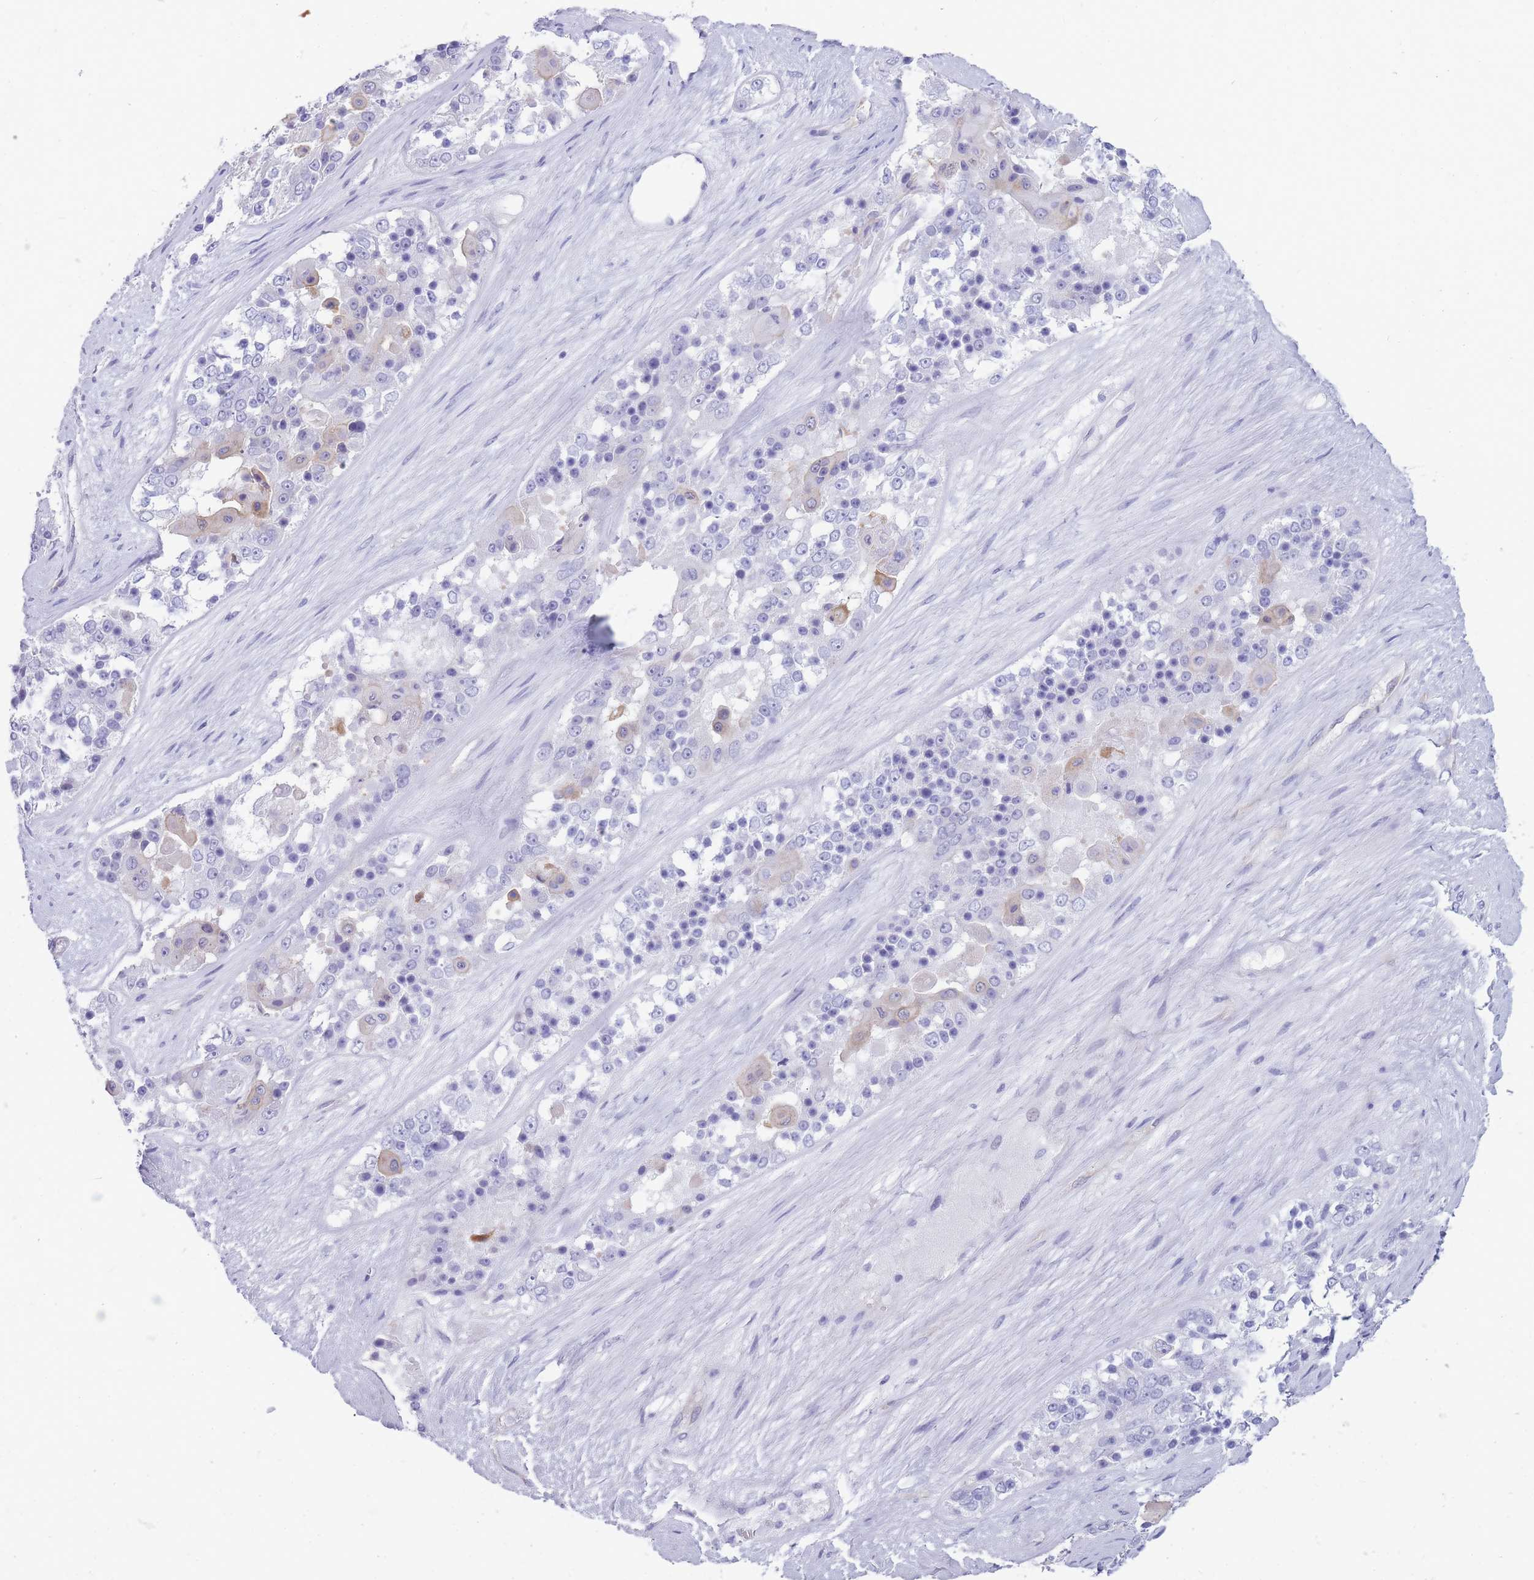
{"staining": {"intensity": "negative", "quantity": "none", "location": "none"}, "tissue": "ovarian cancer", "cell_type": "Tumor cells", "image_type": "cancer", "snomed": [{"axis": "morphology", "description": "Carcinoma, endometroid"}, {"axis": "topography", "description": "Ovary"}], "caption": "Immunohistochemistry photomicrograph of neoplastic tissue: human endometroid carcinoma (ovarian) stained with DAB demonstrates no significant protein staining in tumor cells.", "gene": "MTSS2", "patient": {"sex": "female", "age": 51}}